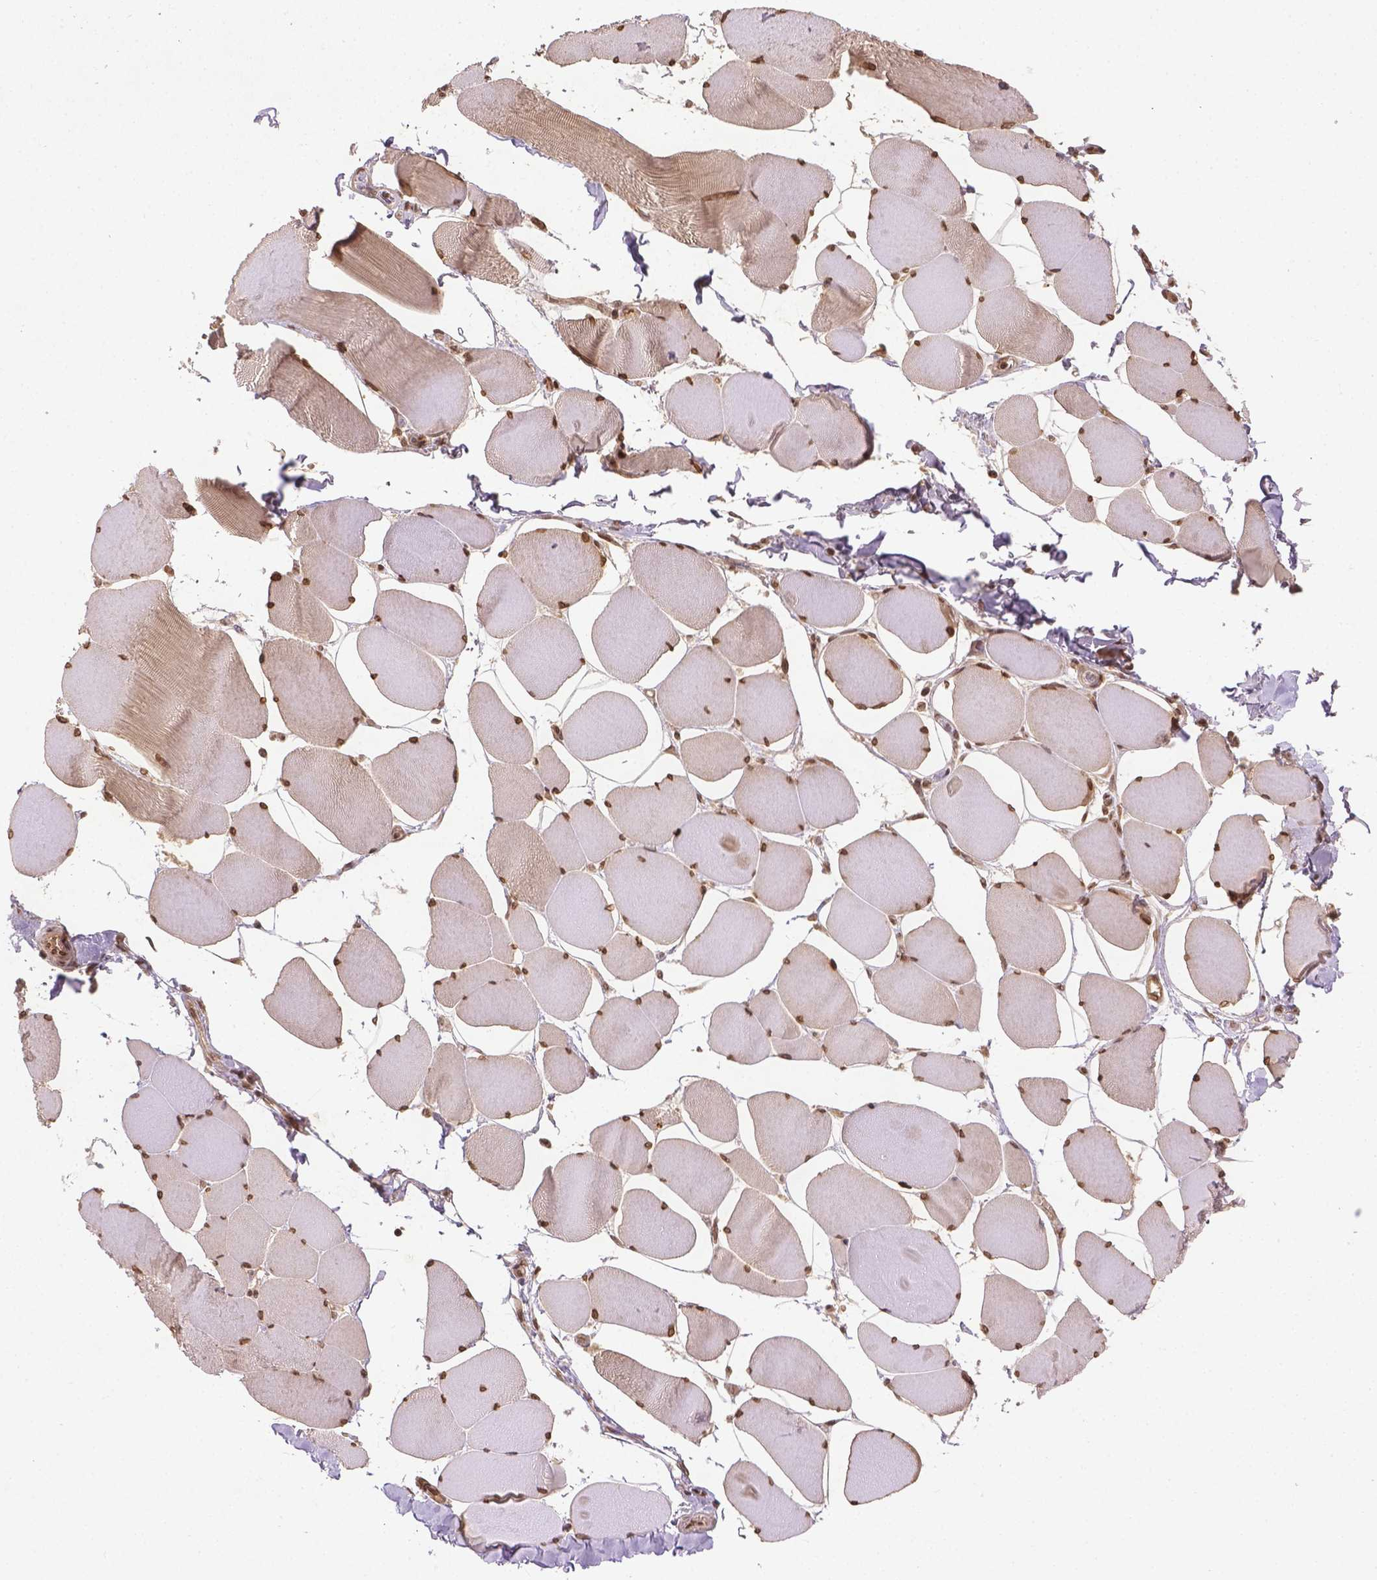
{"staining": {"intensity": "strong", "quantity": ">75%", "location": "nuclear"}, "tissue": "skeletal muscle", "cell_type": "Myocytes", "image_type": "normal", "snomed": [{"axis": "morphology", "description": "Normal tissue, NOS"}, {"axis": "topography", "description": "Skeletal muscle"}], "caption": "Protein expression by immunohistochemistry demonstrates strong nuclear expression in approximately >75% of myocytes in normal skeletal muscle.", "gene": "BANF1", "patient": {"sex": "female", "age": 75}}